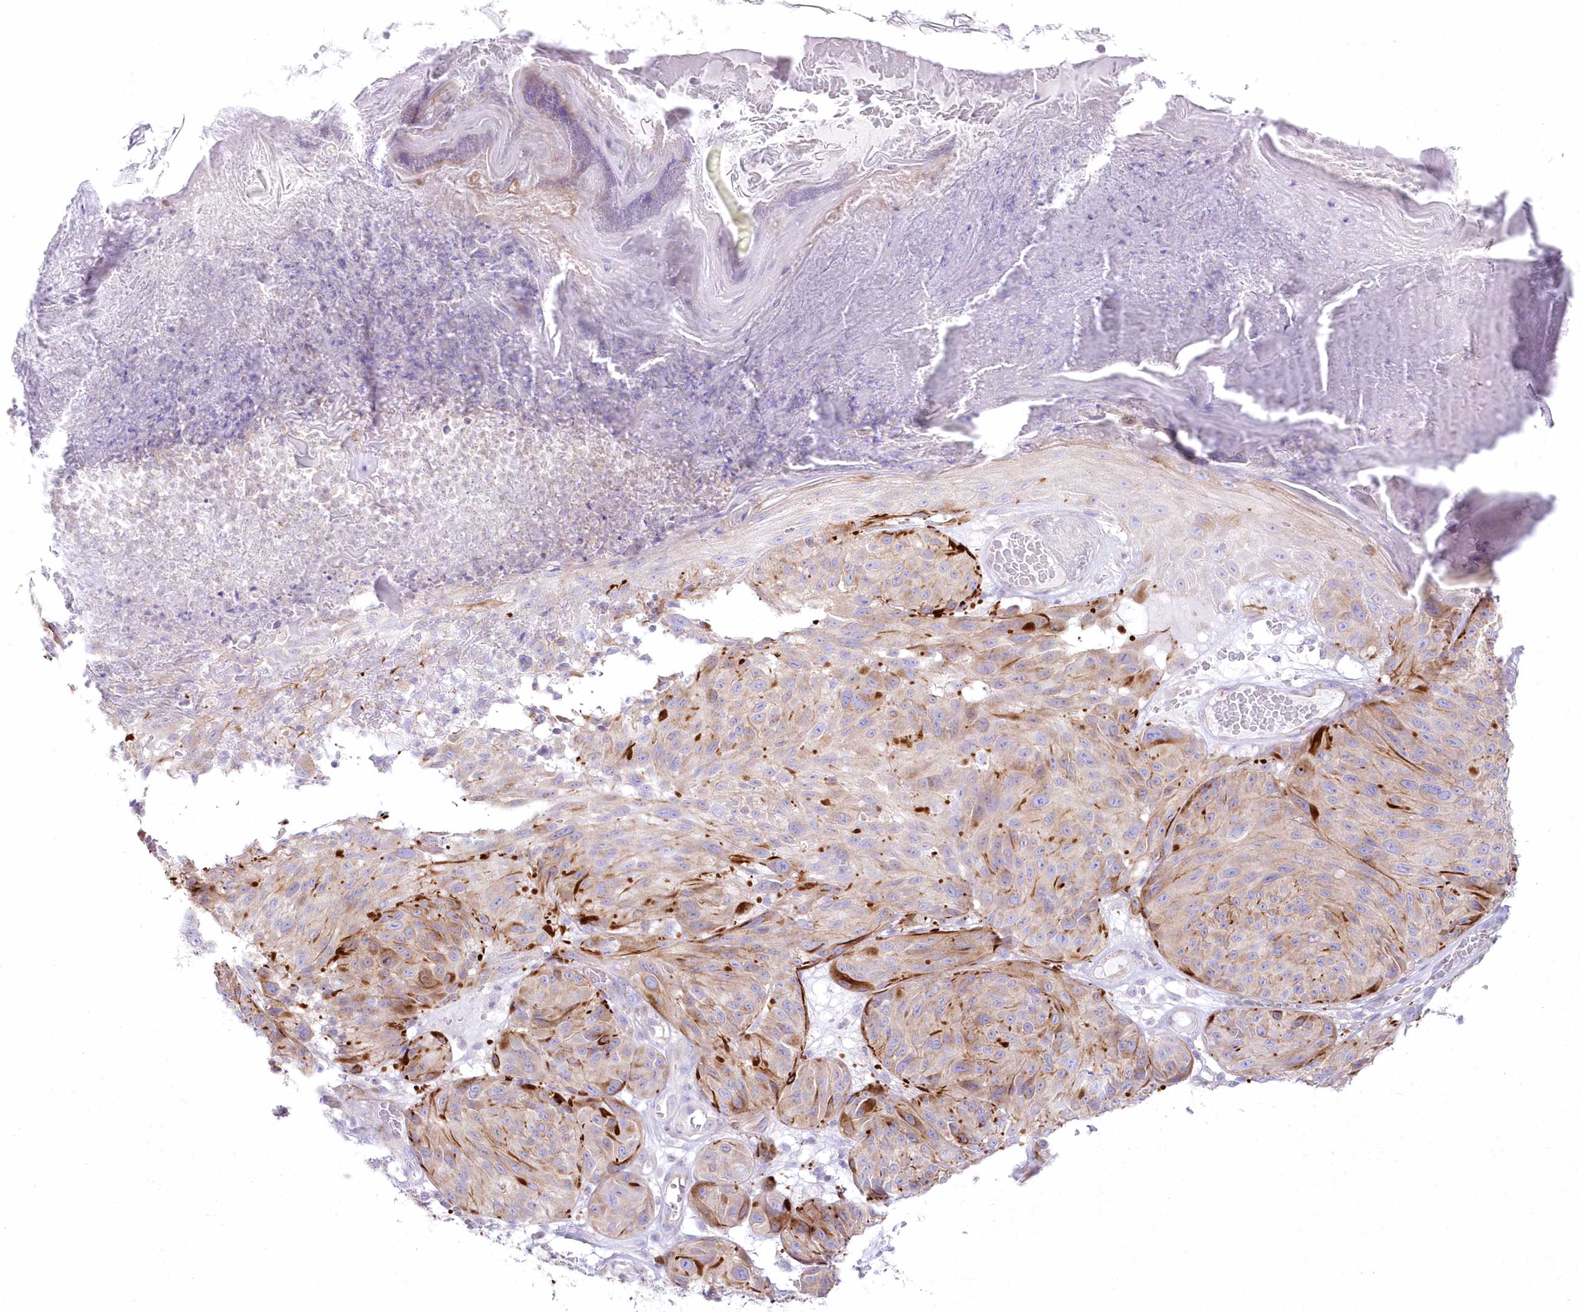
{"staining": {"intensity": "strong", "quantity": "<25%", "location": "cytoplasmic/membranous"}, "tissue": "melanoma", "cell_type": "Tumor cells", "image_type": "cancer", "snomed": [{"axis": "morphology", "description": "Malignant melanoma, NOS"}, {"axis": "topography", "description": "Skin"}], "caption": "IHC (DAB) staining of human melanoma displays strong cytoplasmic/membranous protein staining in about <25% of tumor cells.", "gene": "ZNF843", "patient": {"sex": "male", "age": 83}}